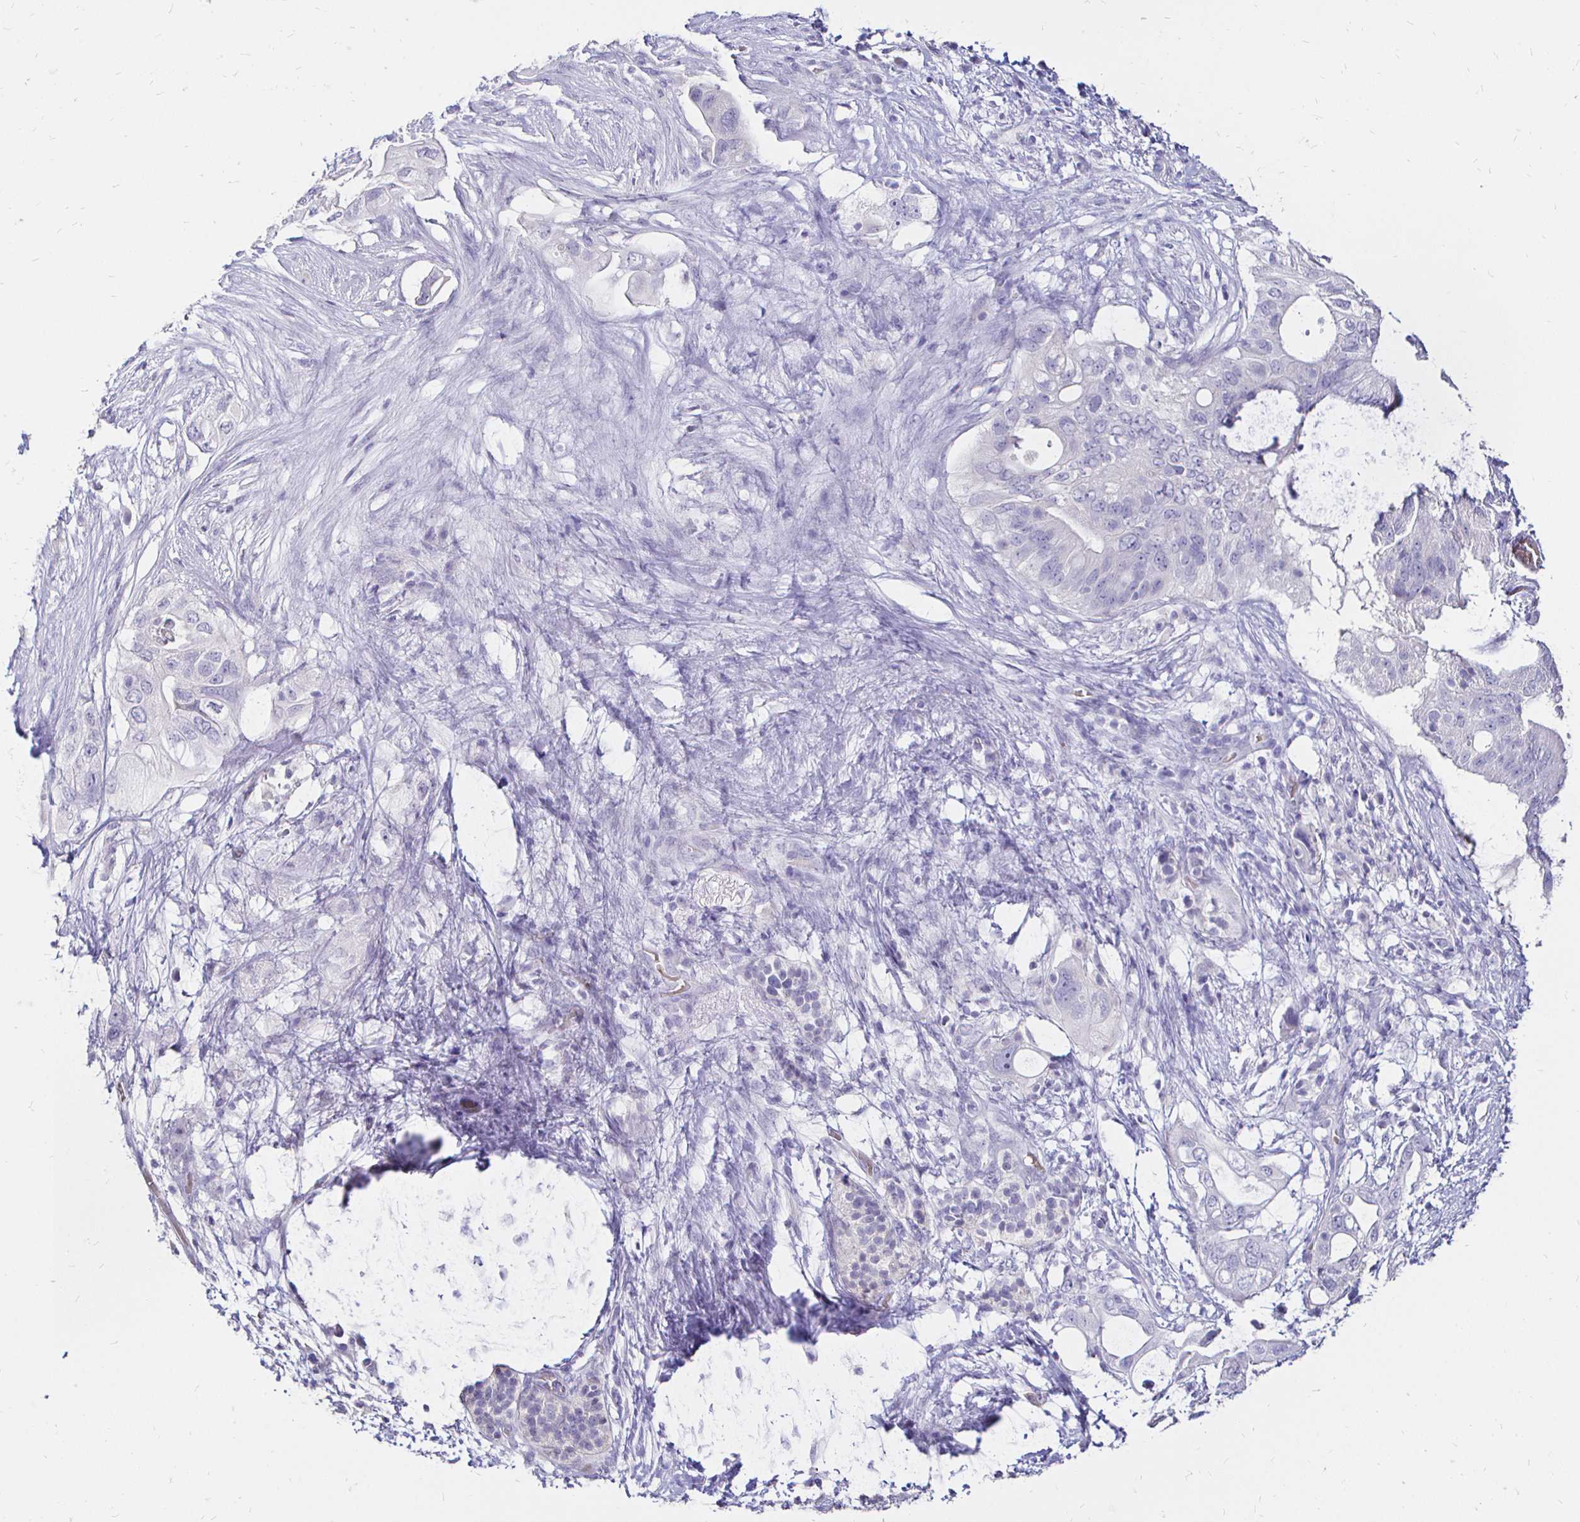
{"staining": {"intensity": "negative", "quantity": "none", "location": "none"}, "tissue": "pancreatic cancer", "cell_type": "Tumor cells", "image_type": "cancer", "snomed": [{"axis": "morphology", "description": "Adenocarcinoma, NOS"}, {"axis": "topography", "description": "Pancreas"}], "caption": "Immunohistochemical staining of pancreatic cancer (adenocarcinoma) reveals no significant positivity in tumor cells. (DAB (3,3'-diaminobenzidine) immunohistochemistry (IHC) visualized using brightfield microscopy, high magnification).", "gene": "IRGC", "patient": {"sex": "female", "age": 72}}